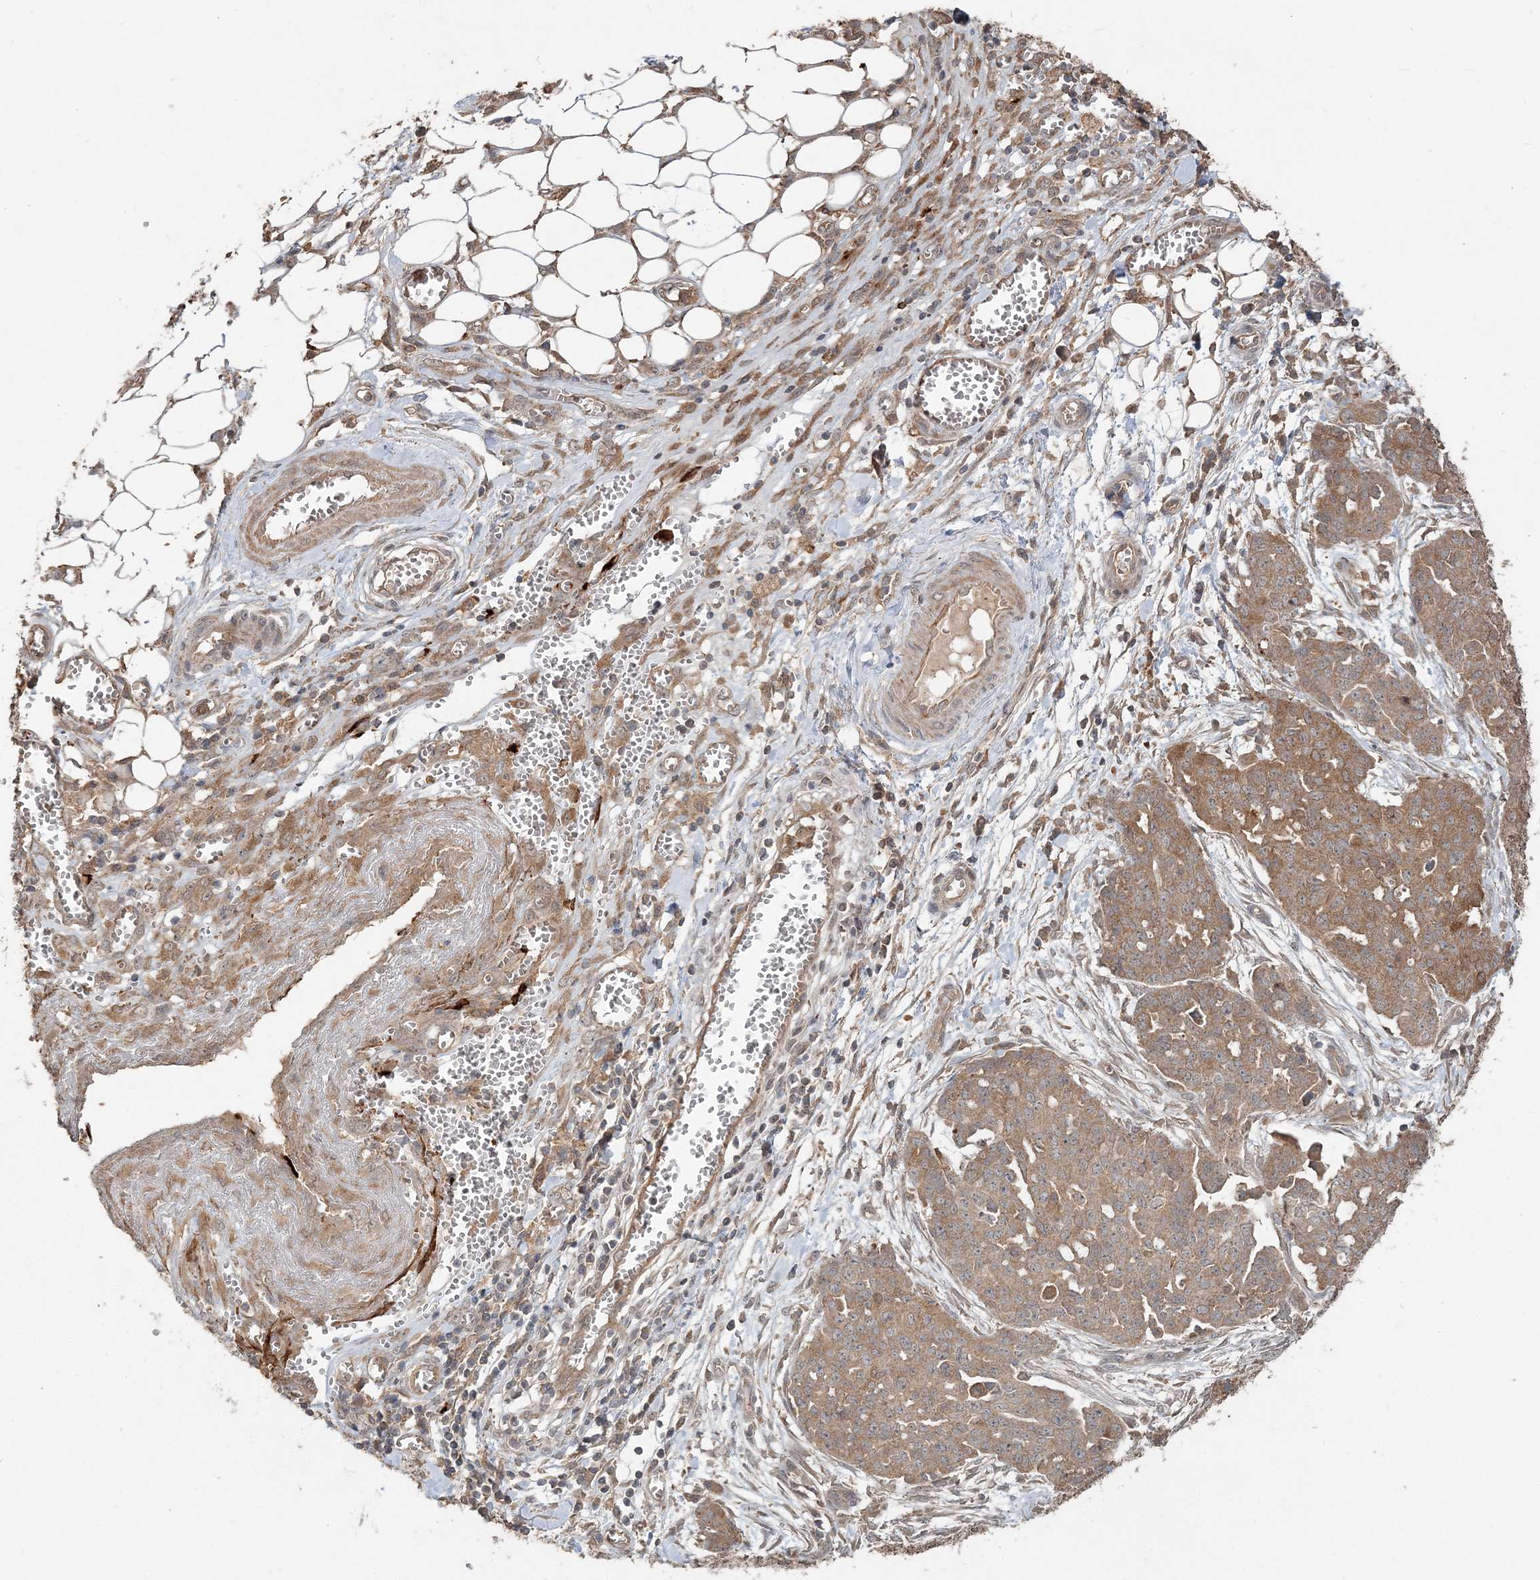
{"staining": {"intensity": "moderate", "quantity": "<25%", "location": "cytoplasmic/membranous"}, "tissue": "ovarian cancer", "cell_type": "Tumor cells", "image_type": "cancer", "snomed": [{"axis": "morphology", "description": "Cystadenocarcinoma, serous, NOS"}, {"axis": "topography", "description": "Soft tissue"}, {"axis": "topography", "description": "Ovary"}], "caption": "Approximately <25% of tumor cells in ovarian serous cystadenocarcinoma exhibit moderate cytoplasmic/membranous protein positivity as visualized by brown immunohistochemical staining.", "gene": "SPRY1", "patient": {"sex": "female", "age": 57}}